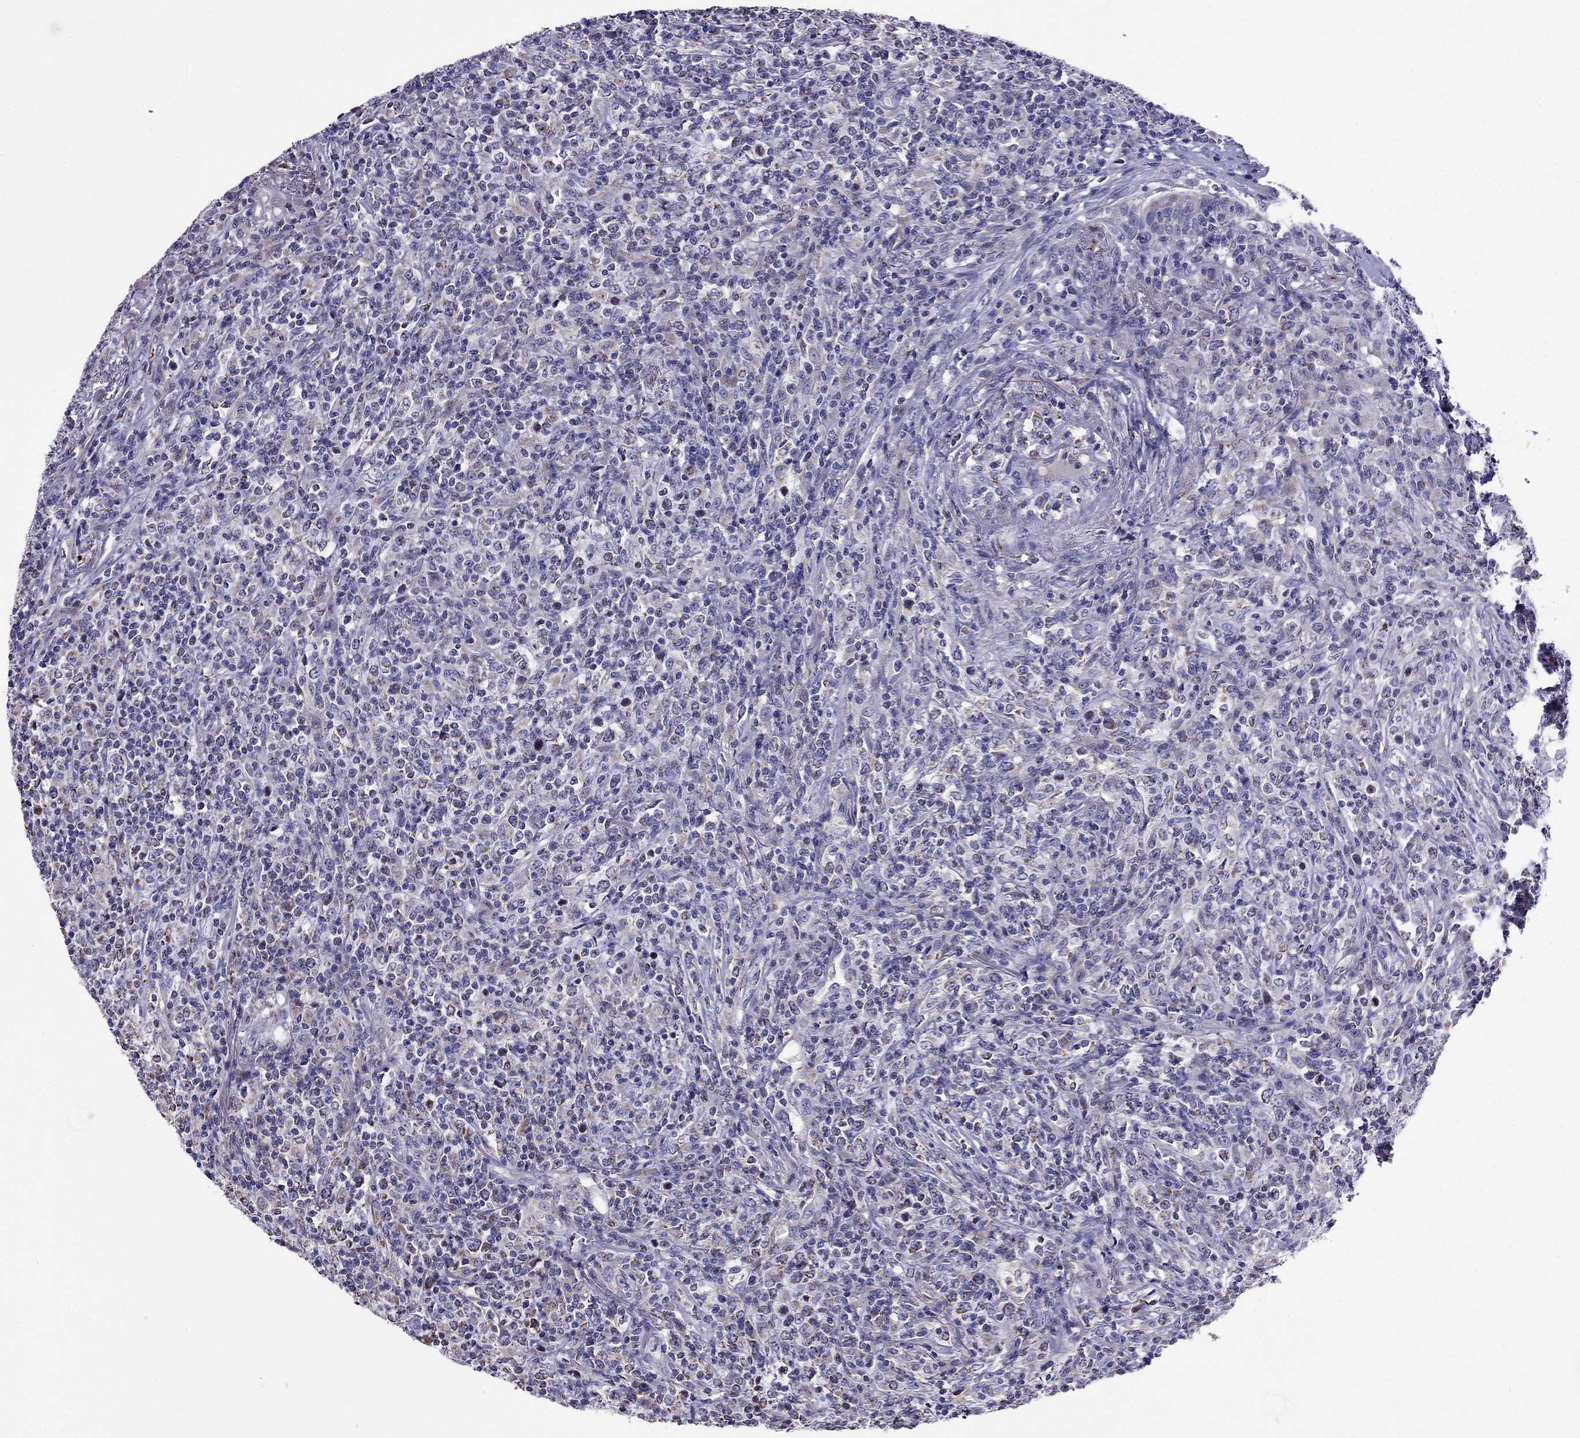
{"staining": {"intensity": "weak", "quantity": ">75%", "location": "cytoplasmic/membranous"}, "tissue": "lymphoma", "cell_type": "Tumor cells", "image_type": "cancer", "snomed": [{"axis": "morphology", "description": "Malignant lymphoma, non-Hodgkin's type, High grade"}, {"axis": "topography", "description": "Lung"}], "caption": "Immunohistochemical staining of human lymphoma exhibits weak cytoplasmic/membranous protein positivity in approximately >75% of tumor cells. (DAB (3,3'-diaminobenzidine) IHC with brightfield microscopy, high magnification).", "gene": "DSC1", "patient": {"sex": "male", "age": 79}}